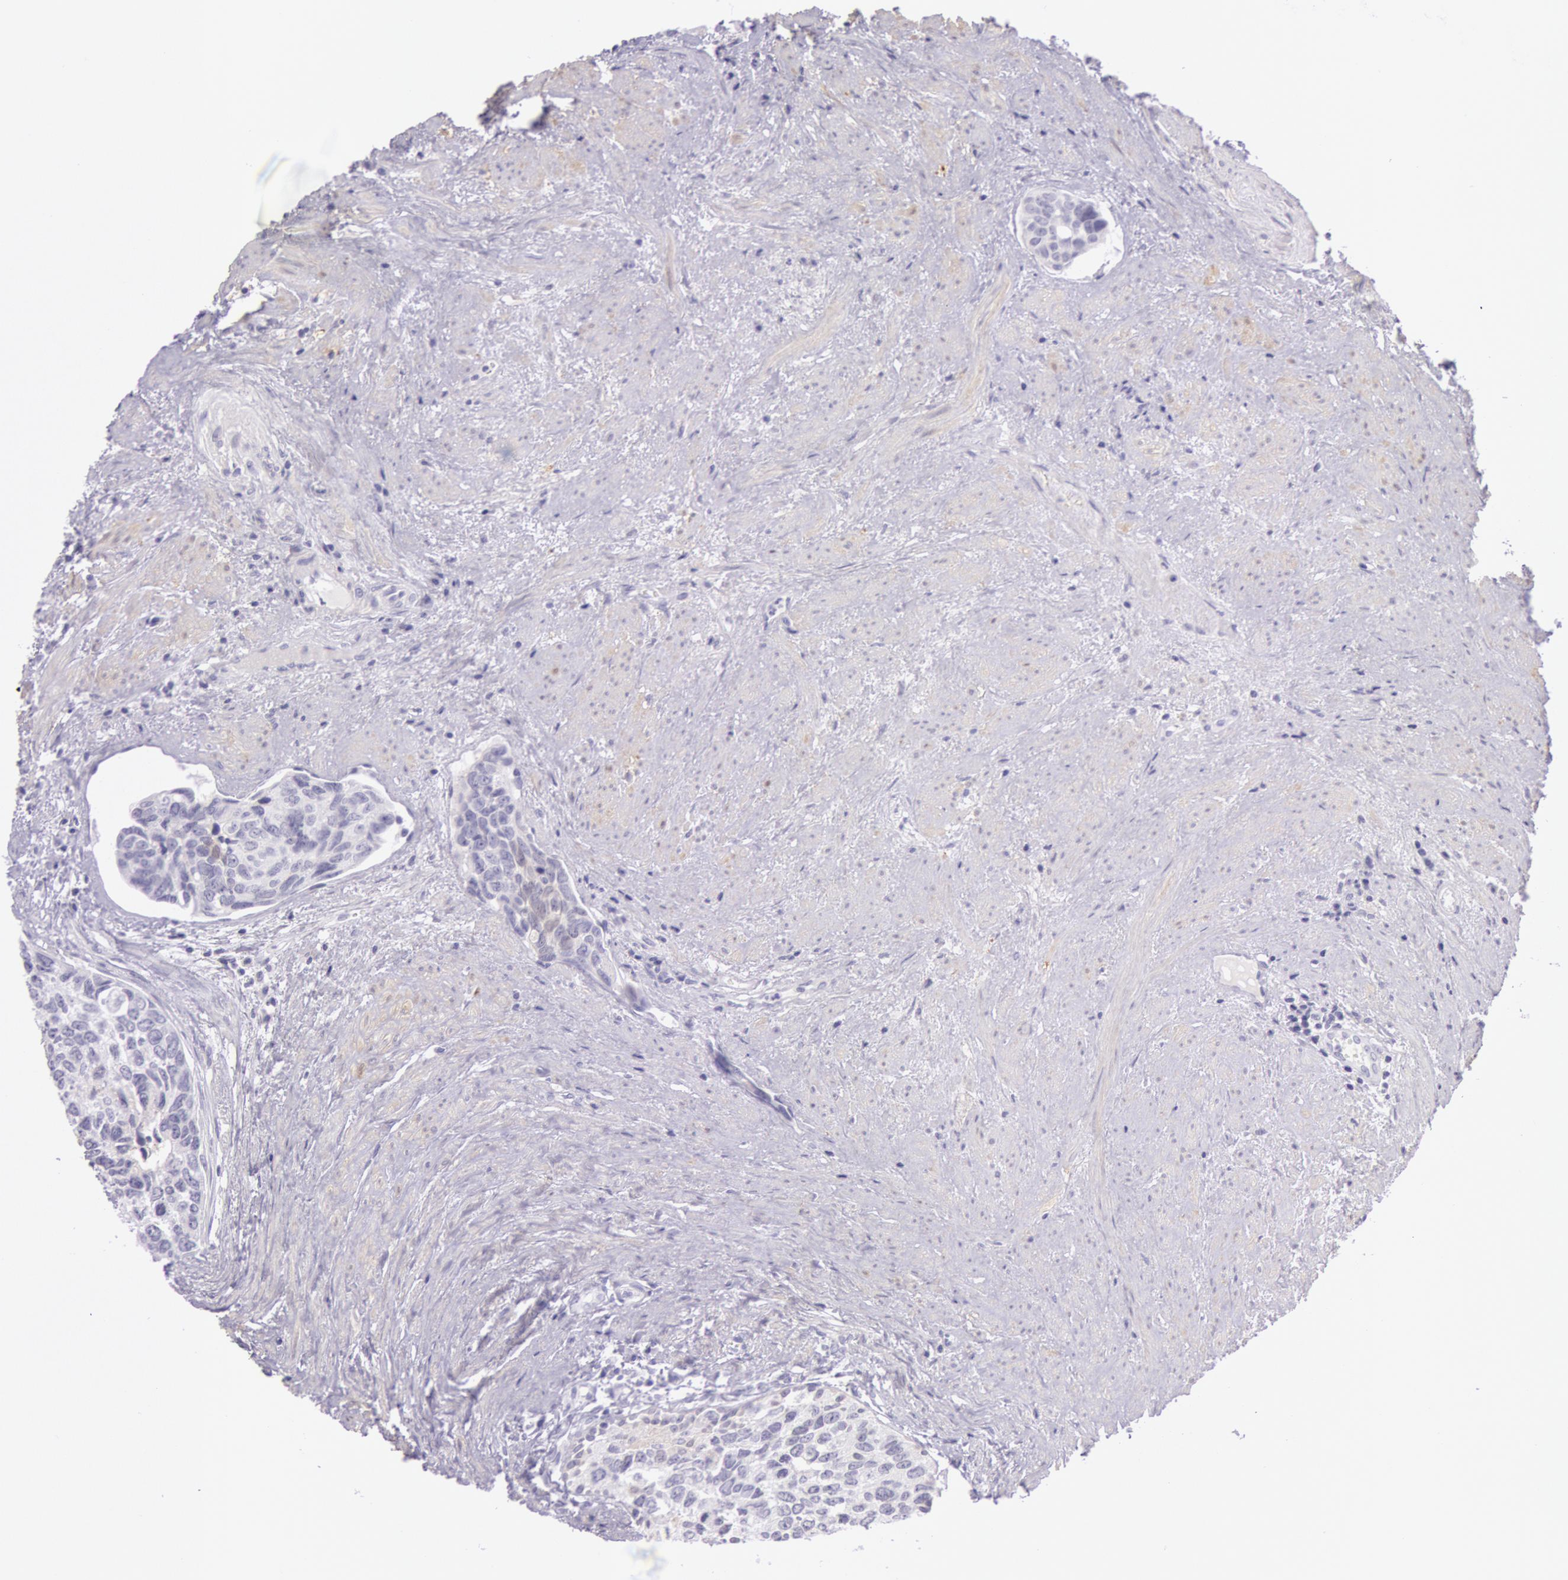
{"staining": {"intensity": "negative", "quantity": "none", "location": "none"}, "tissue": "urothelial cancer", "cell_type": "Tumor cells", "image_type": "cancer", "snomed": [{"axis": "morphology", "description": "Urothelial carcinoma, High grade"}, {"axis": "topography", "description": "Urinary bladder"}], "caption": "DAB (3,3'-diaminobenzidine) immunohistochemical staining of human urothelial carcinoma (high-grade) reveals no significant expression in tumor cells.", "gene": "CKB", "patient": {"sex": "male", "age": 81}}